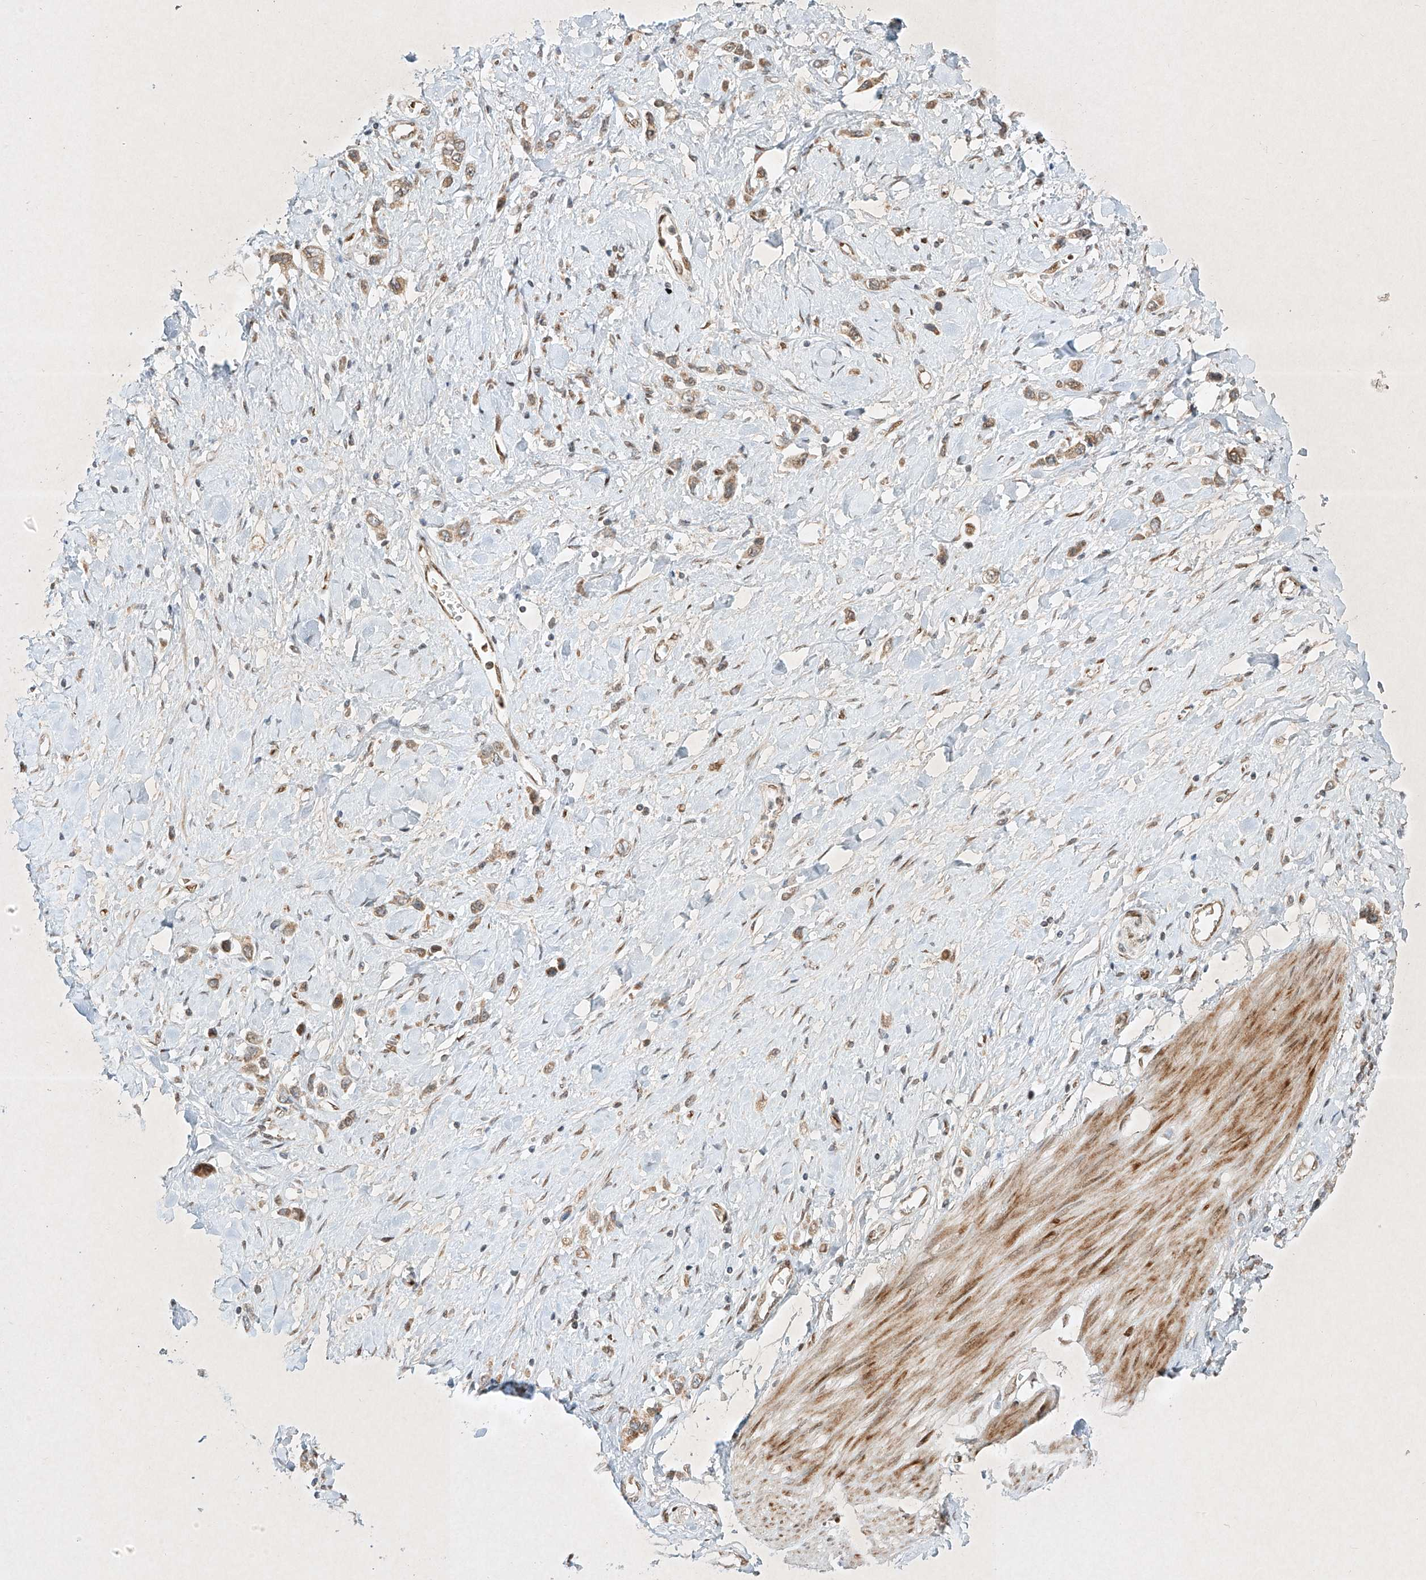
{"staining": {"intensity": "weak", "quantity": ">75%", "location": "cytoplasmic/membranous"}, "tissue": "stomach cancer", "cell_type": "Tumor cells", "image_type": "cancer", "snomed": [{"axis": "morphology", "description": "Normal tissue, NOS"}, {"axis": "morphology", "description": "Adenocarcinoma, NOS"}, {"axis": "topography", "description": "Stomach, upper"}, {"axis": "topography", "description": "Stomach"}], "caption": "Immunohistochemistry histopathology image of neoplastic tissue: human adenocarcinoma (stomach) stained using immunohistochemistry shows low levels of weak protein expression localized specifically in the cytoplasmic/membranous of tumor cells, appearing as a cytoplasmic/membranous brown color.", "gene": "EPG5", "patient": {"sex": "female", "age": 65}}